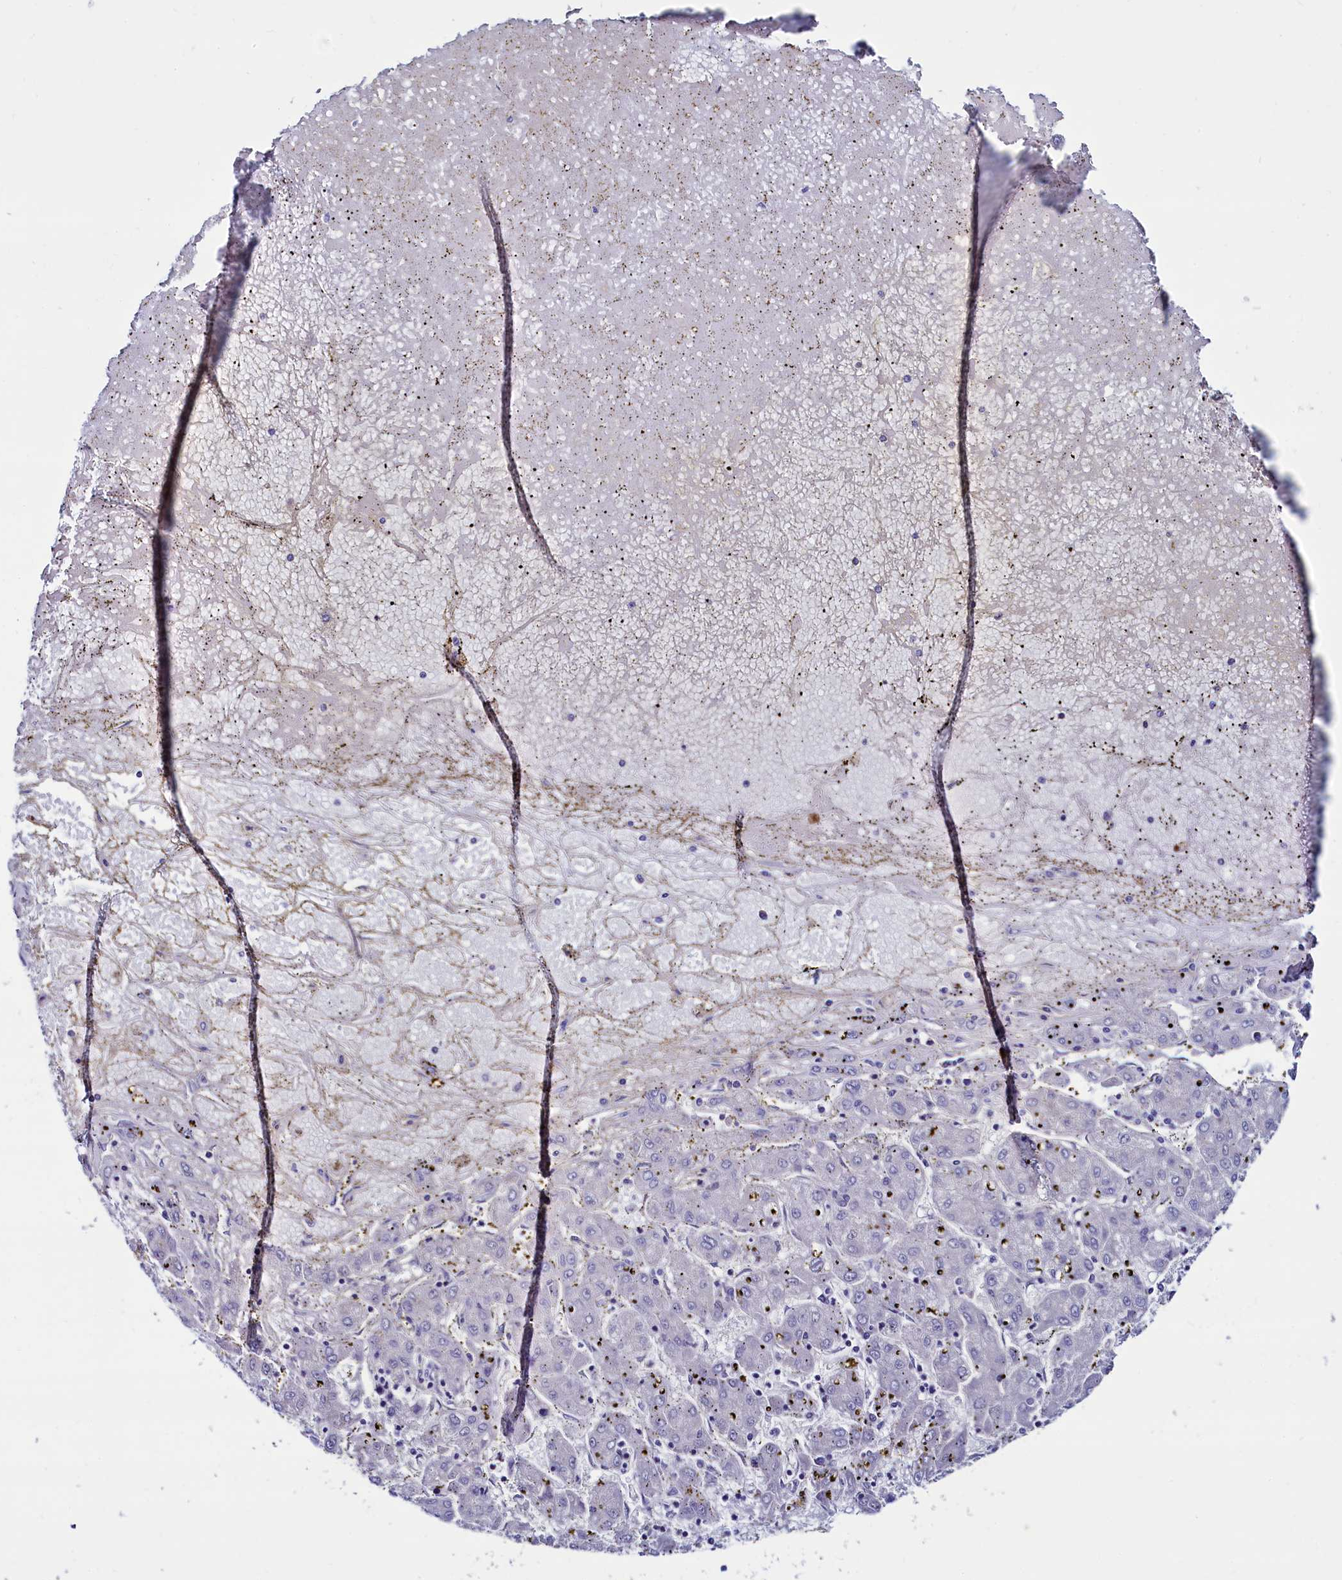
{"staining": {"intensity": "negative", "quantity": "none", "location": "none"}, "tissue": "liver cancer", "cell_type": "Tumor cells", "image_type": "cancer", "snomed": [{"axis": "morphology", "description": "Carcinoma, Hepatocellular, NOS"}, {"axis": "topography", "description": "Liver"}], "caption": "DAB immunohistochemical staining of human hepatocellular carcinoma (liver) reveals no significant positivity in tumor cells. (DAB (3,3'-diaminobenzidine) IHC visualized using brightfield microscopy, high magnification).", "gene": "ASTE1", "patient": {"sex": "male", "age": 72}}